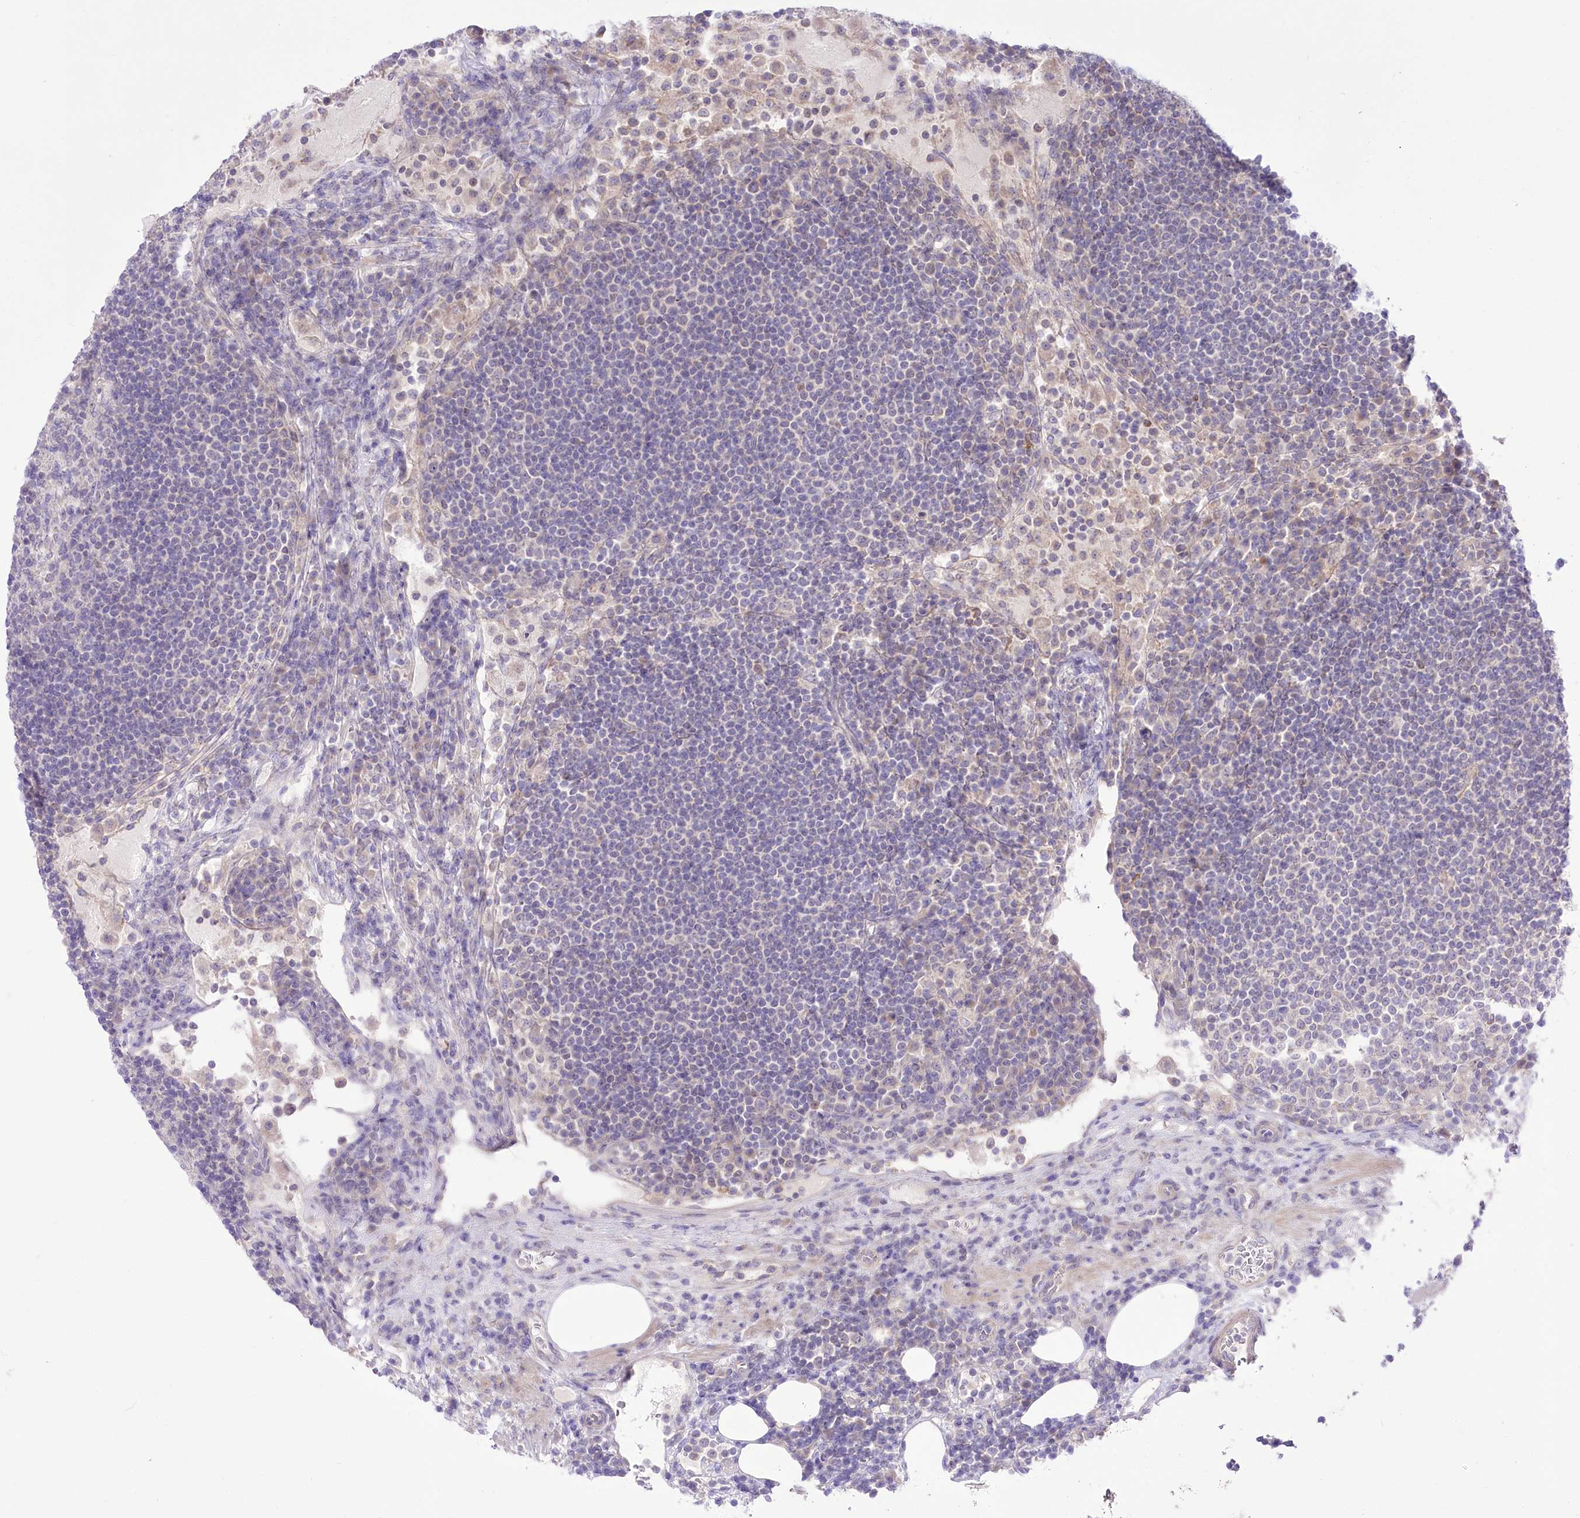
{"staining": {"intensity": "negative", "quantity": "none", "location": "none"}, "tissue": "lymph node", "cell_type": "Germinal center cells", "image_type": "normal", "snomed": [{"axis": "morphology", "description": "Normal tissue, NOS"}, {"axis": "topography", "description": "Lymph node"}], "caption": "Immunohistochemistry (IHC) histopathology image of benign human lymph node stained for a protein (brown), which demonstrates no expression in germinal center cells.", "gene": "HELT", "patient": {"sex": "female", "age": 53}}